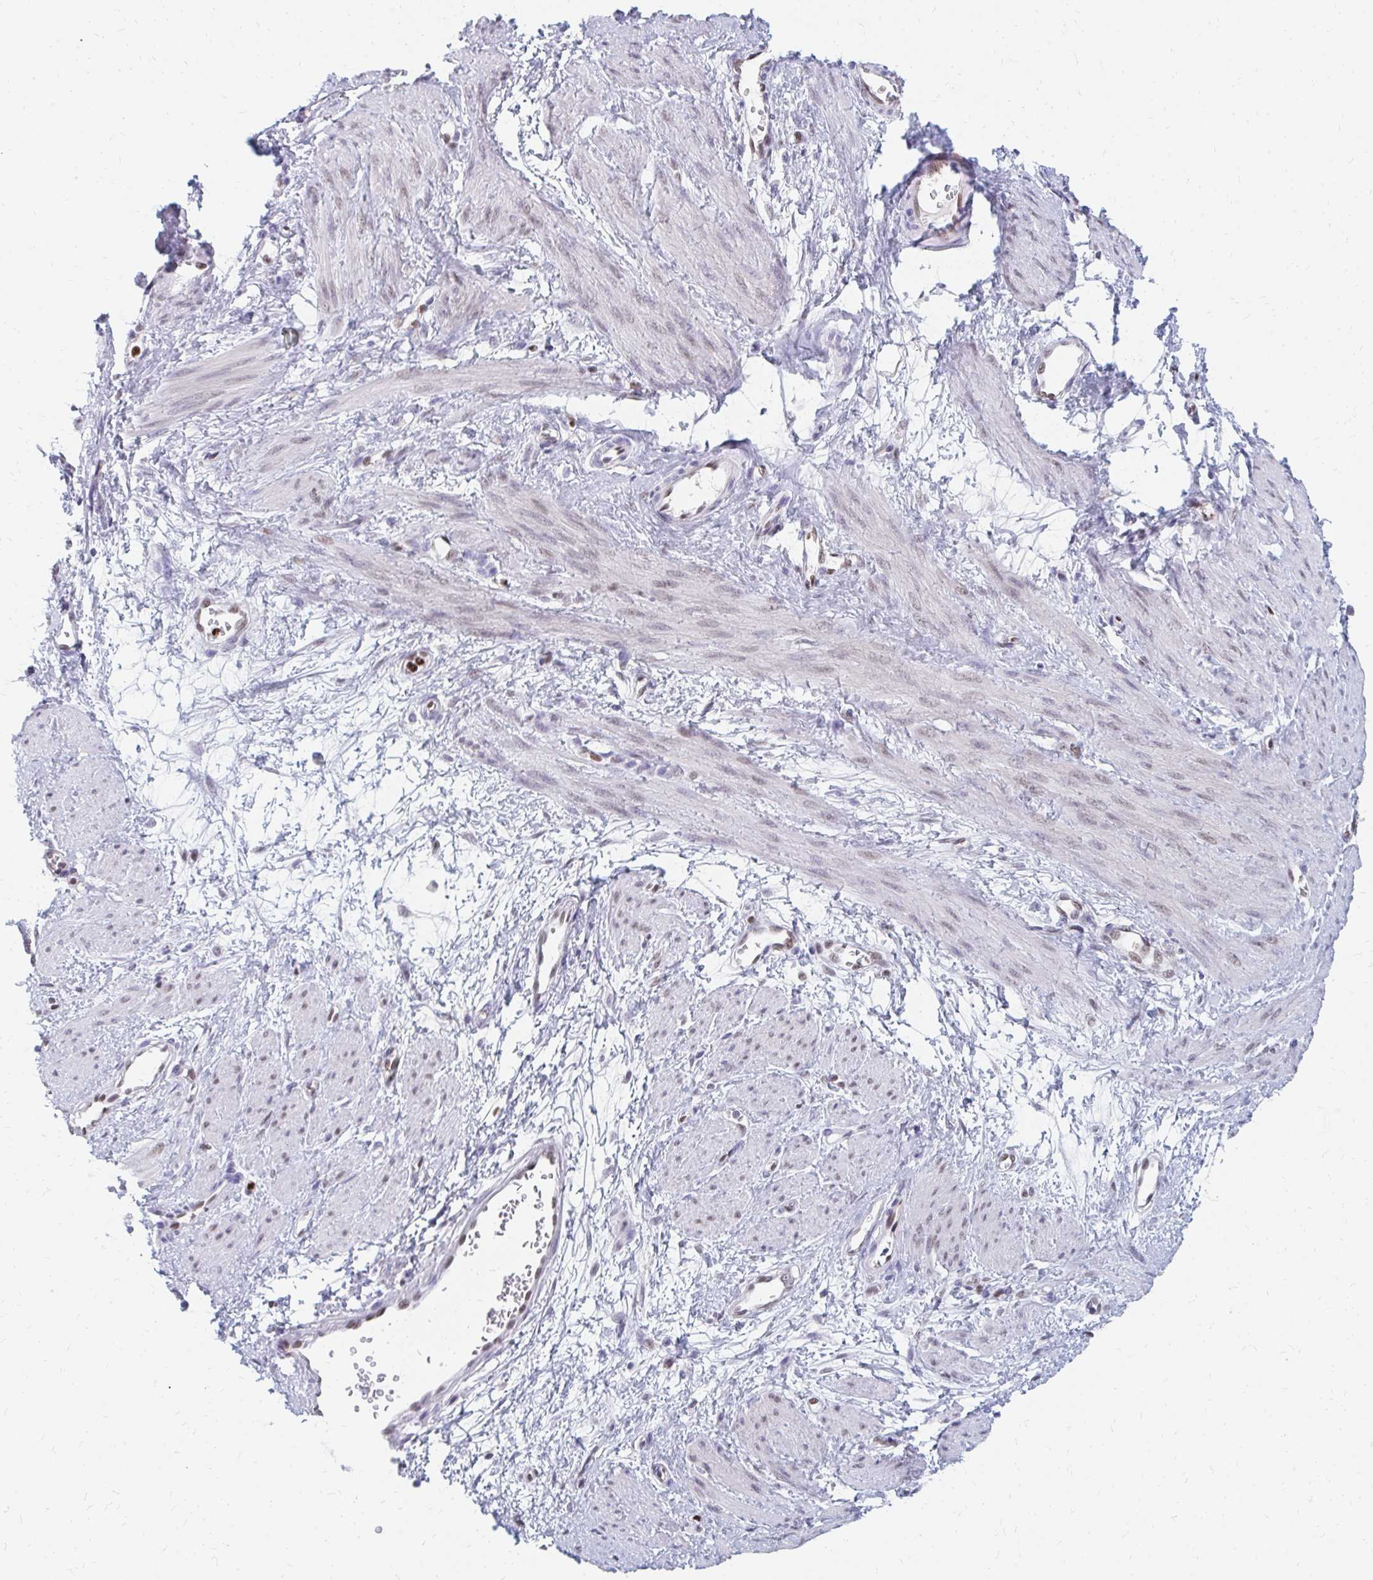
{"staining": {"intensity": "moderate", "quantity": "25%-75%", "location": "nuclear"}, "tissue": "smooth muscle", "cell_type": "Smooth muscle cells", "image_type": "normal", "snomed": [{"axis": "morphology", "description": "Normal tissue, NOS"}, {"axis": "topography", "description": "Smooth muscle"}, {"axis": "topography", "description": "Uterus"}], "caption": "A high-resolution histopathology image shows immunohistochemistry staining of unremarkable smooth muscle, which demonstrates moderate nuclear staining in approximately 25%-75% of smooth muscle cells.", "gene": "PLK3", "patient": {"sex": "female", "age": 39}}